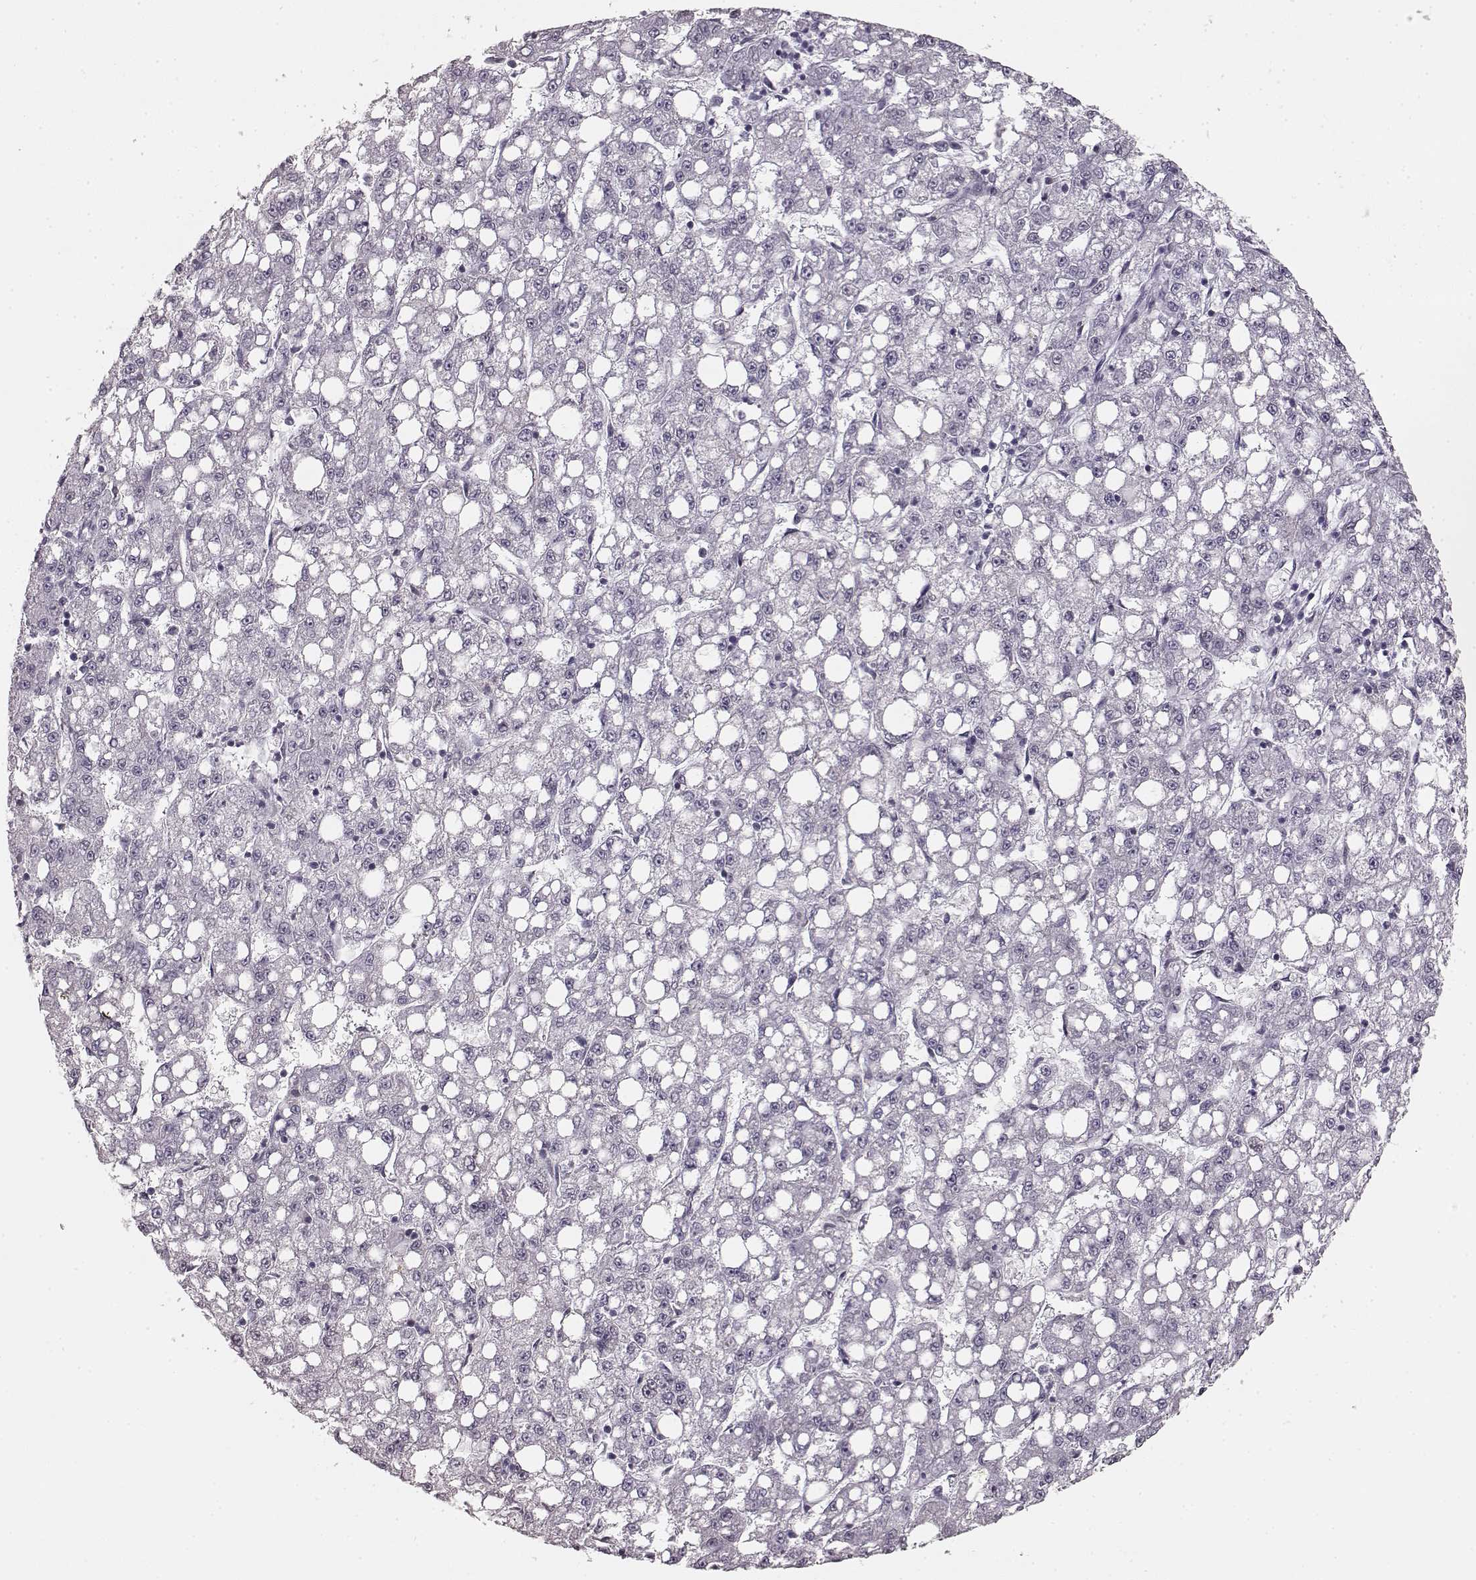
{"staining": {"intensity": "negative", "quantity": "none", "location": "none"}, "tissue": "liver cancer", "cell_type": "Tumor cells", "image_type": "cancer", "snomed": [{"axis": "morphology", "description": "Carcinoma, Hepatocellular, NOS"}, {"axis": "topography", "description": "Liver"}], "caption": "Immunohistochemistry (IHC) histopathology image of human liver cancer (hepatocellular carcinoma) stained for a protein (brown), which reveals no expression in tumor cells. (DAB IHC, high magnification).", "gene": "DCAF12", "patient": {"sex": "female", "age": 65}}